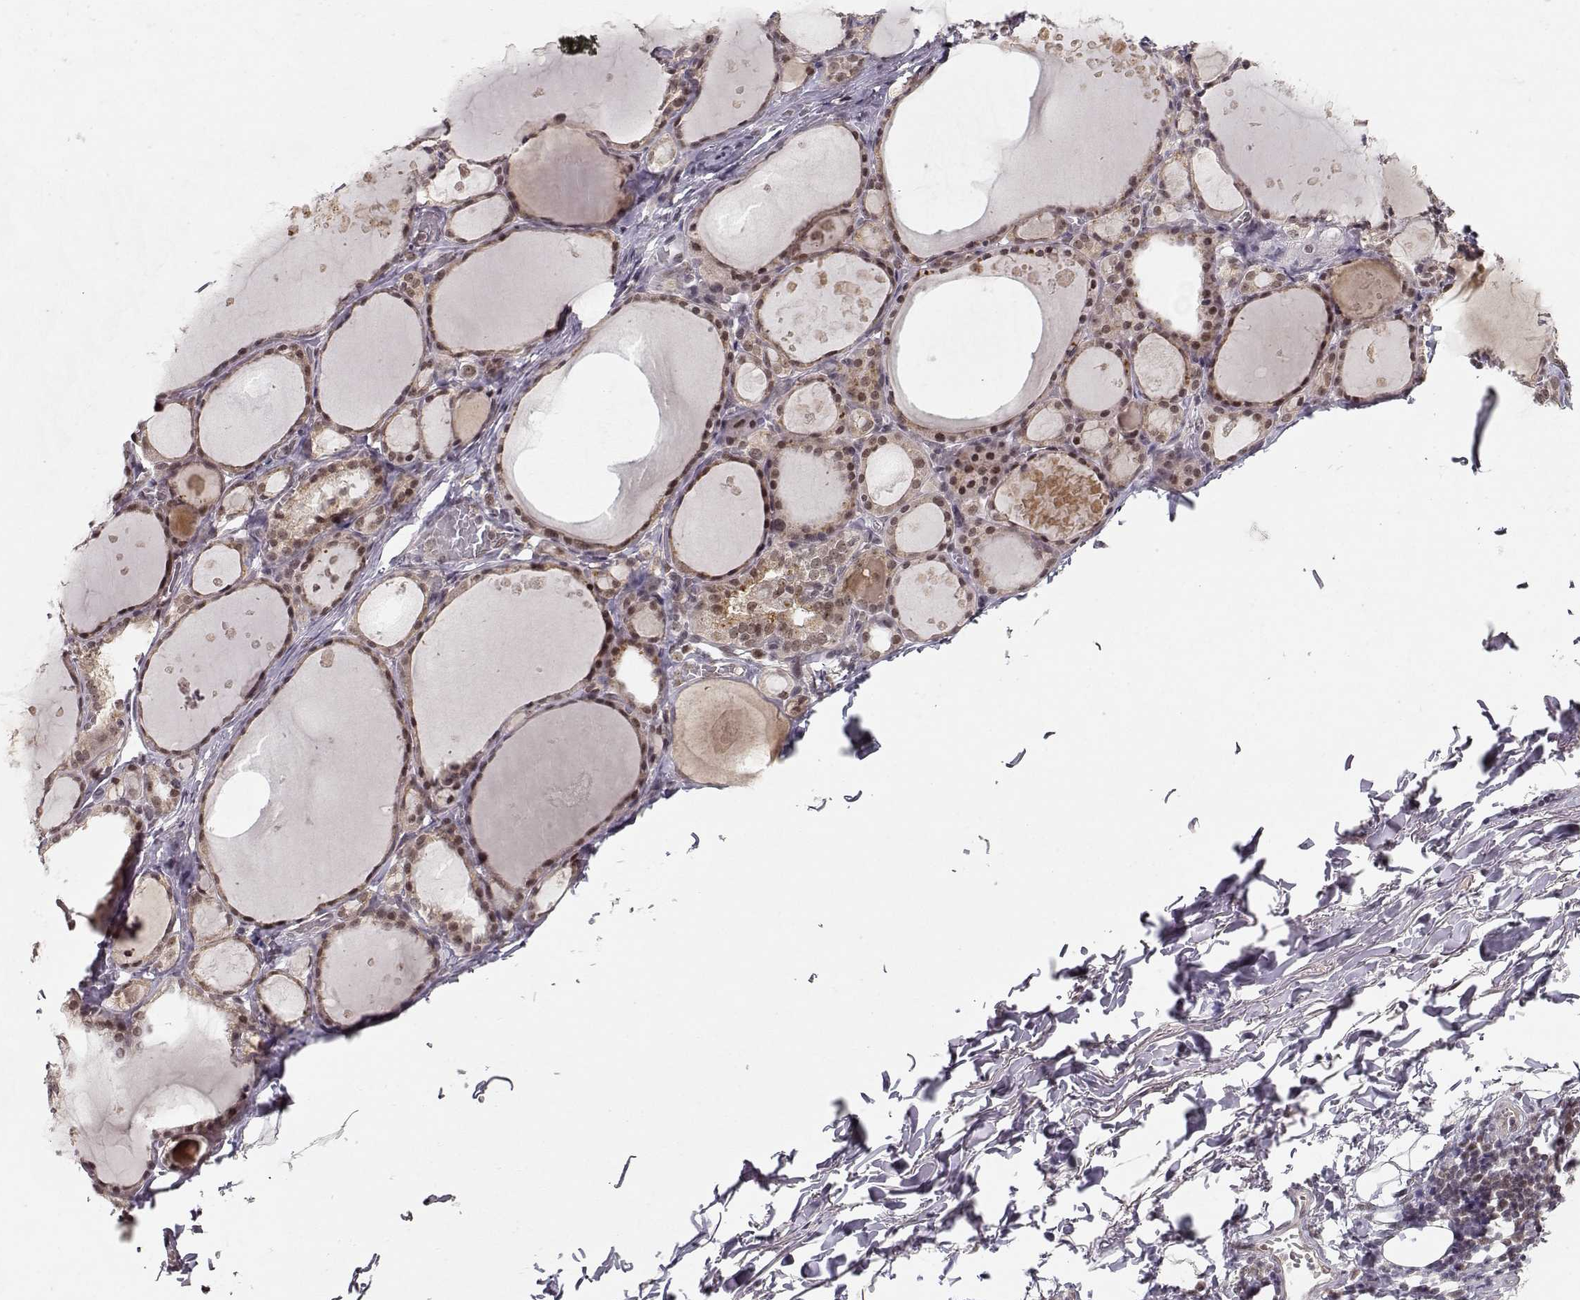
{"staining": {"intensity": "moderate", "quantity": ">75%", "location": "nuclear"}, "tissue": "thyroid gland", "cell_type": "Glandular cells", "image_type": "normal", "snomed": [{"axis": "morphology", "description": "Normal tissue, NOS"}, {"axis": "topography", "description": "Thyroid gland"}], "caption": "Human thyroid gland stained with a brown dye shows moderate nuclear positive expression in about >75% of glandular cells.", "gene": "CSNK2A1", "patient": {"sex": "male", "age": 68}}